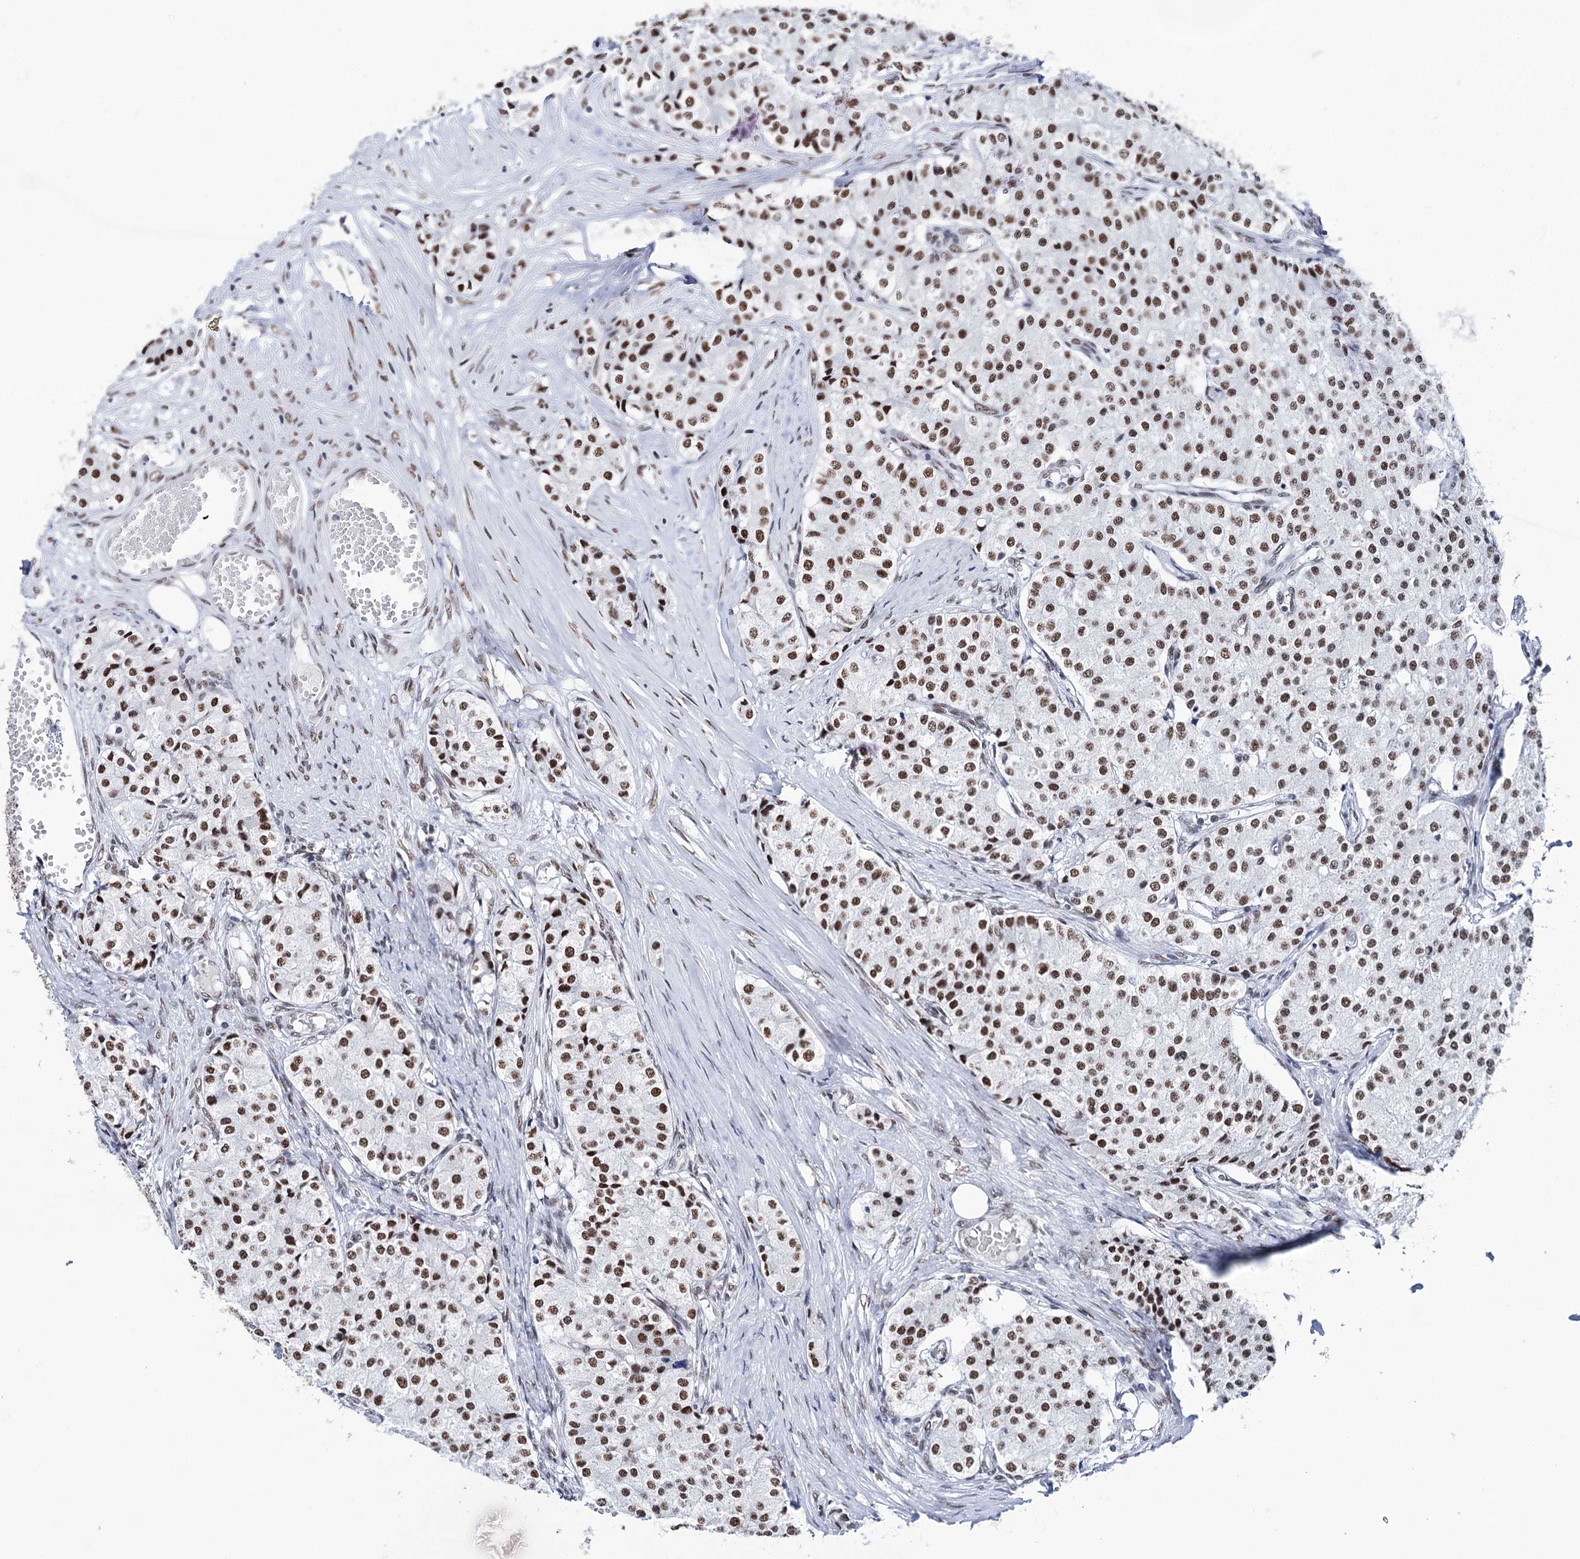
{"staining": {"intensity": "moderate", "quantity": ">75%", "location": "nuclear"}, "tissue": "carcinoid", "cell_type": "Tumor cells", "image_type": "cancer", "snomed": [{"axis": "morphology", "description": "Carcinoid, malignant, NOS"}, {"axis": "topography", "description": "Colon"}], "caption": "Immunohistochemical staining of carcinoid shows medium levels of moderate nuclear protein expression in approximately >75% of tumor cells.", "gene": "MATR3", "patient": {"sex": "female", "age": 52}}